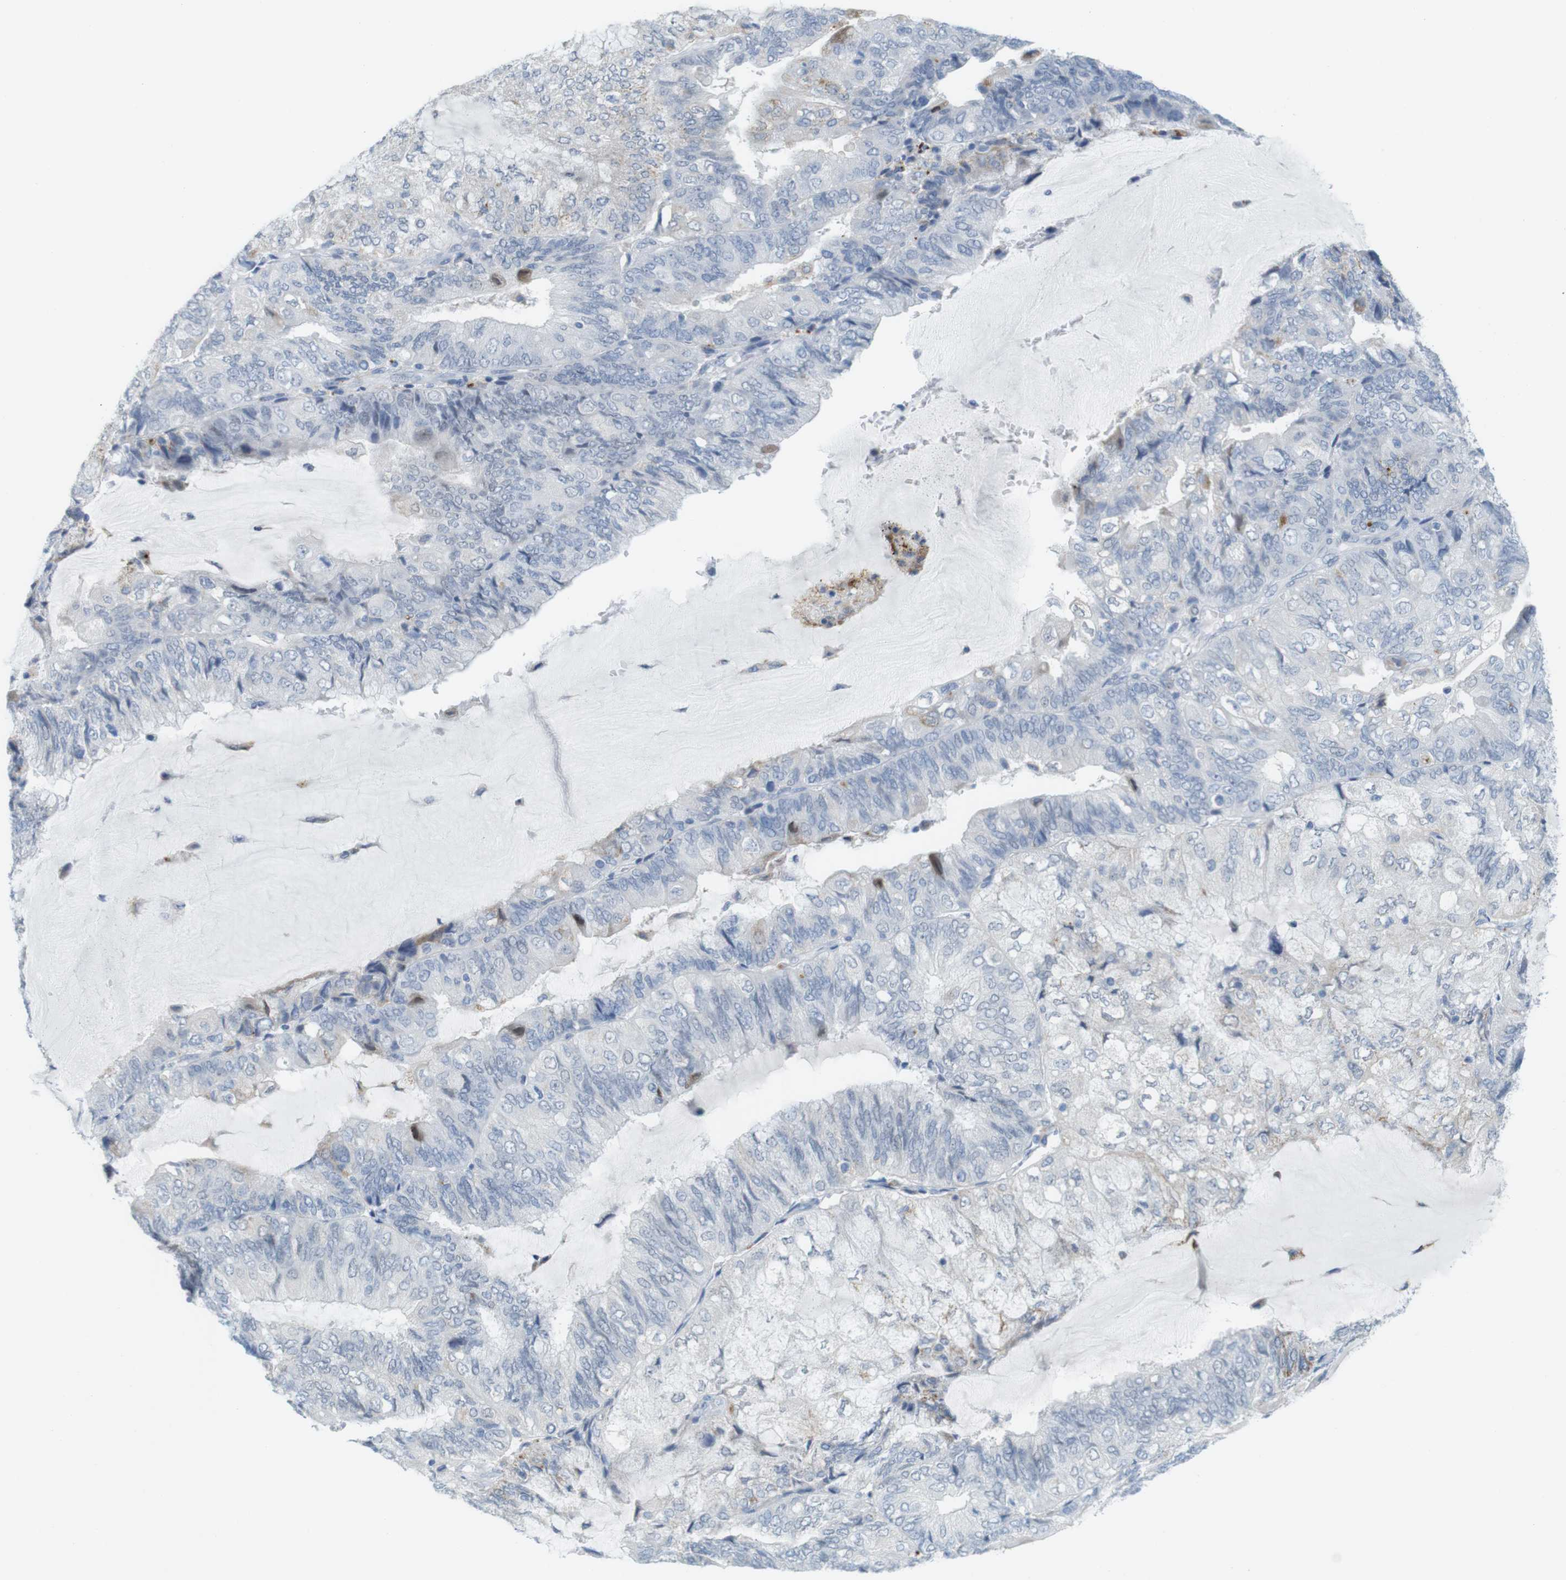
{"staining": {"intensity": "moderate", "quantity": "<25%", "location": "cytoplasmic/membranous"}, "tissue": "endometrial cancer", "cell_type": "Tumor cells", "image_type": "cancer", "snomed": [{"axis": "morphology", "description": "Adenocarcinoma, NOS"}, {"axis": "topography", "description": "Endometrium"}], "caption": "IHC photomicrograph of neoplastic tissue: endometrial cancer stained using immunohistochemistry exhibits low levels of moderate protein expression localized specifically in the cytoplasmic/membranous of tumor cells, appearing as a cytoplasmic/membranous brown color.", "gene": "YIPF1", "patient": {"sex": "female", "age": 81}}